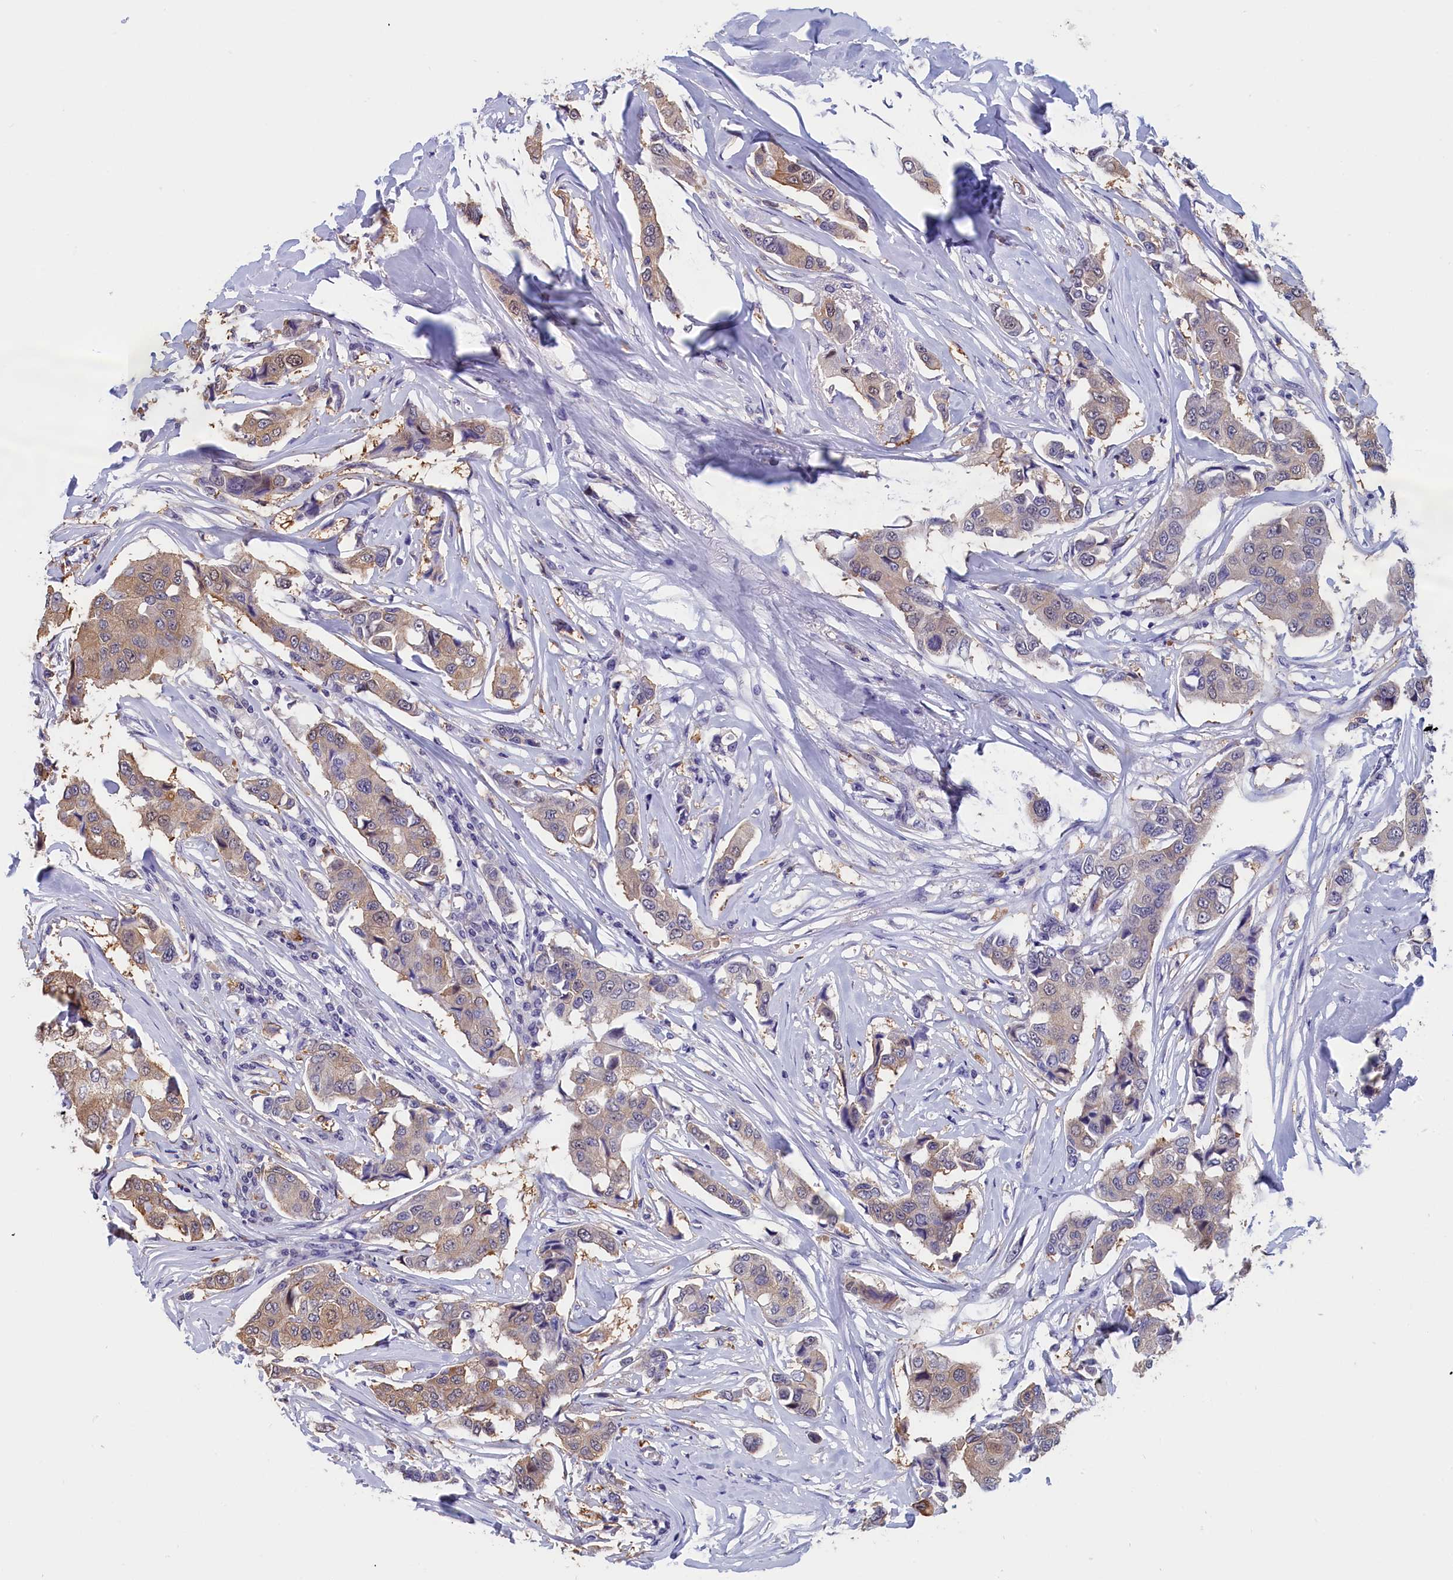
{"staining": {"intensity": "weak", "quantity": "25%-75%", "location": "cytoplasmic/membranous"}, "tissue": "breast cancer", "cell_type": "Tumor cells", "image_type": "cancer", "snomed": [{"axis": "morphology", "description": "Duct carcinoma"}, {"axis": "topography", "description": "Breast"}], "caption": "Brown immunohistochemical staining in breast cancer reveals weak cytoplasmic/membranous staining in about 25%-75% of tumor cells. (DAB = brown stain, brightfield microscopy at high magnification).", "gene": "ABCC8", "patient": {"sex": "female", "age": 80}}